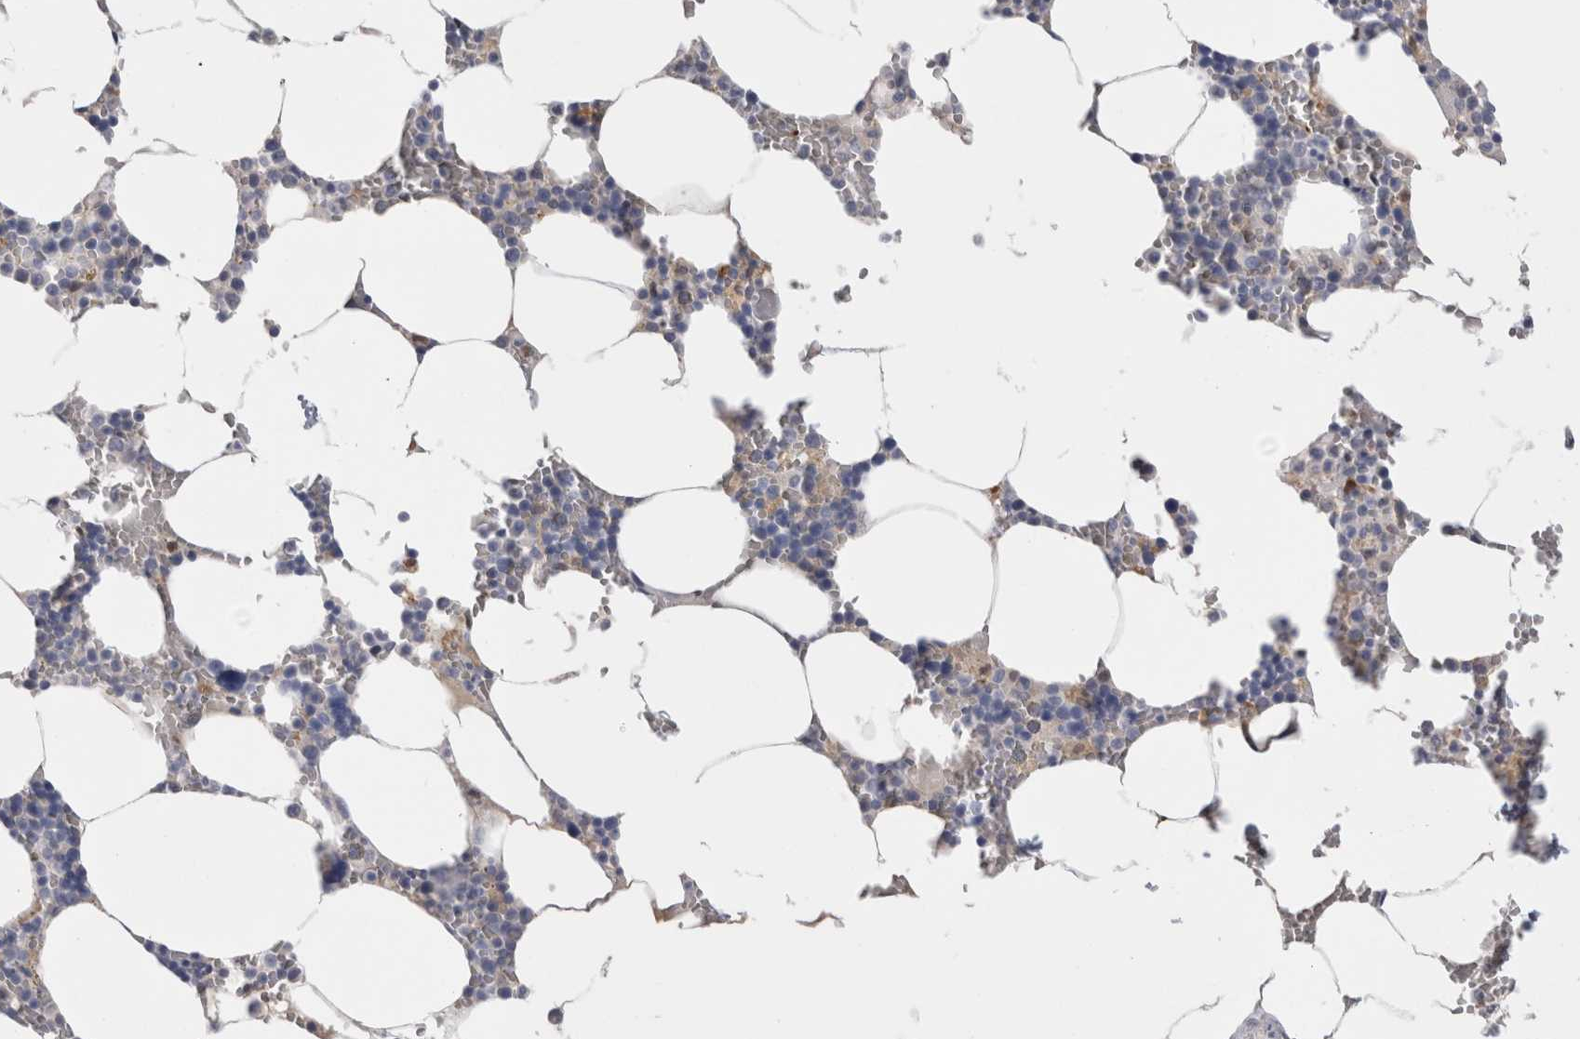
{"staining": {"intensity": "negative", "quantity": "none", "location": "none"}, "tissue": "bone marrow", "cell_type": "Hematopoietic cells", "image_type": "normal", "snomed": [{"axis": "morphology", "description": "Normal tissue, NOS"}, {"axis": "topography", "description": "Bone marrow"}], "caption": "IHC micrograph of normal bone marrow: human bone marrow stained with DAB (3,3'-diaminobenzidine) displays no significant protein staining in hematopoietic cells.", "gene": "CA8", "patient": {"sex": "male", "age": 70}}